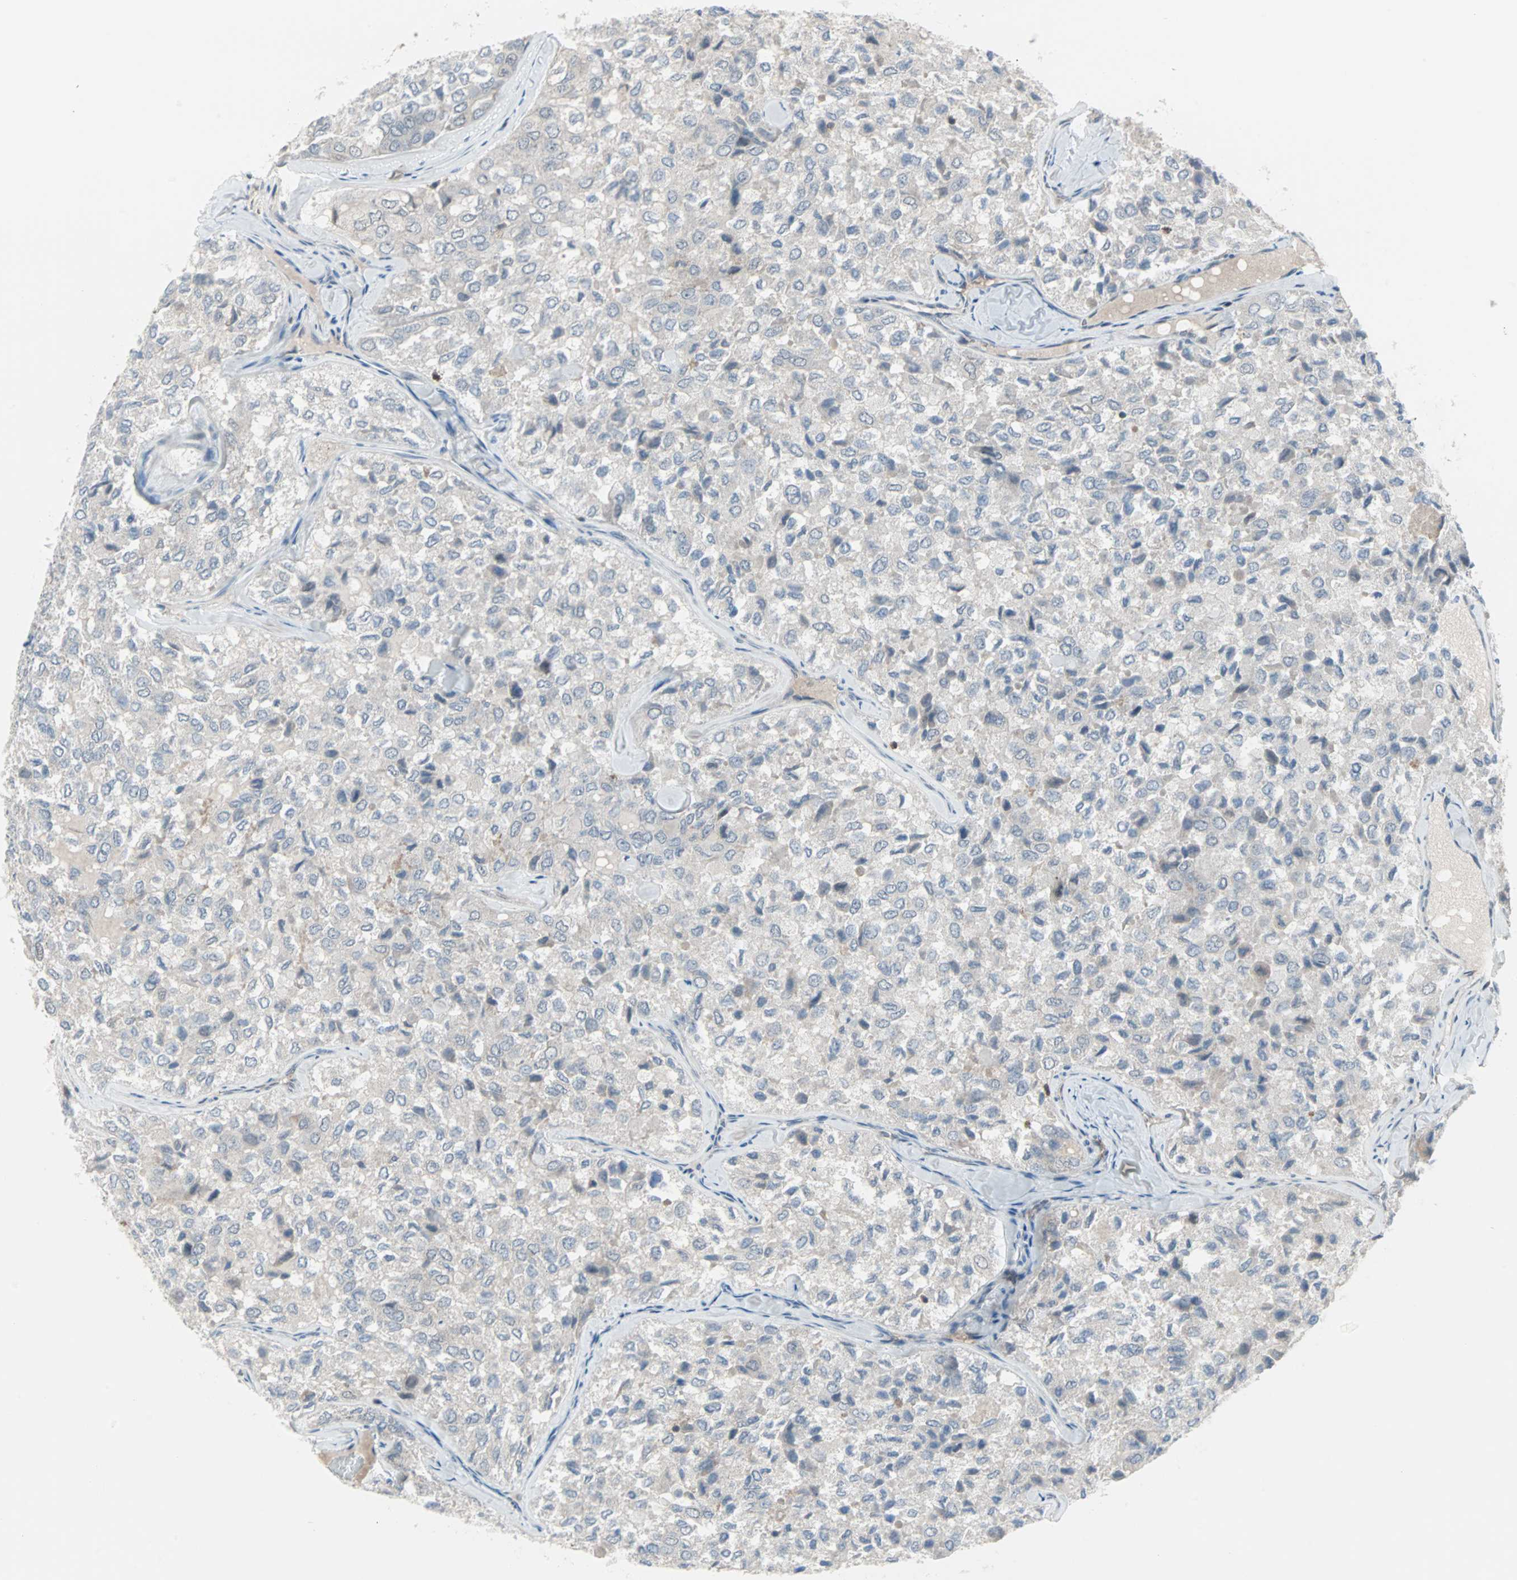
{"staining": {"intensity": "negative", "quantity": "none", "location": "none"}, "tissue": "thyroid cancer", "cell_type": "Tumor cells", "image_type": "cancer", "snomed": [{"axis": "morphology", "description": "Follicular adenoma carcinoma, NOS"}, {"axis": "topography", "description": "Thyroid gland"}], "caption": "Thyroid cancer stained for a protein using IHC demonstrates no staining tumor cells.", "gene": "CASP3", "patient": {"sex": "male", "age": 75}}